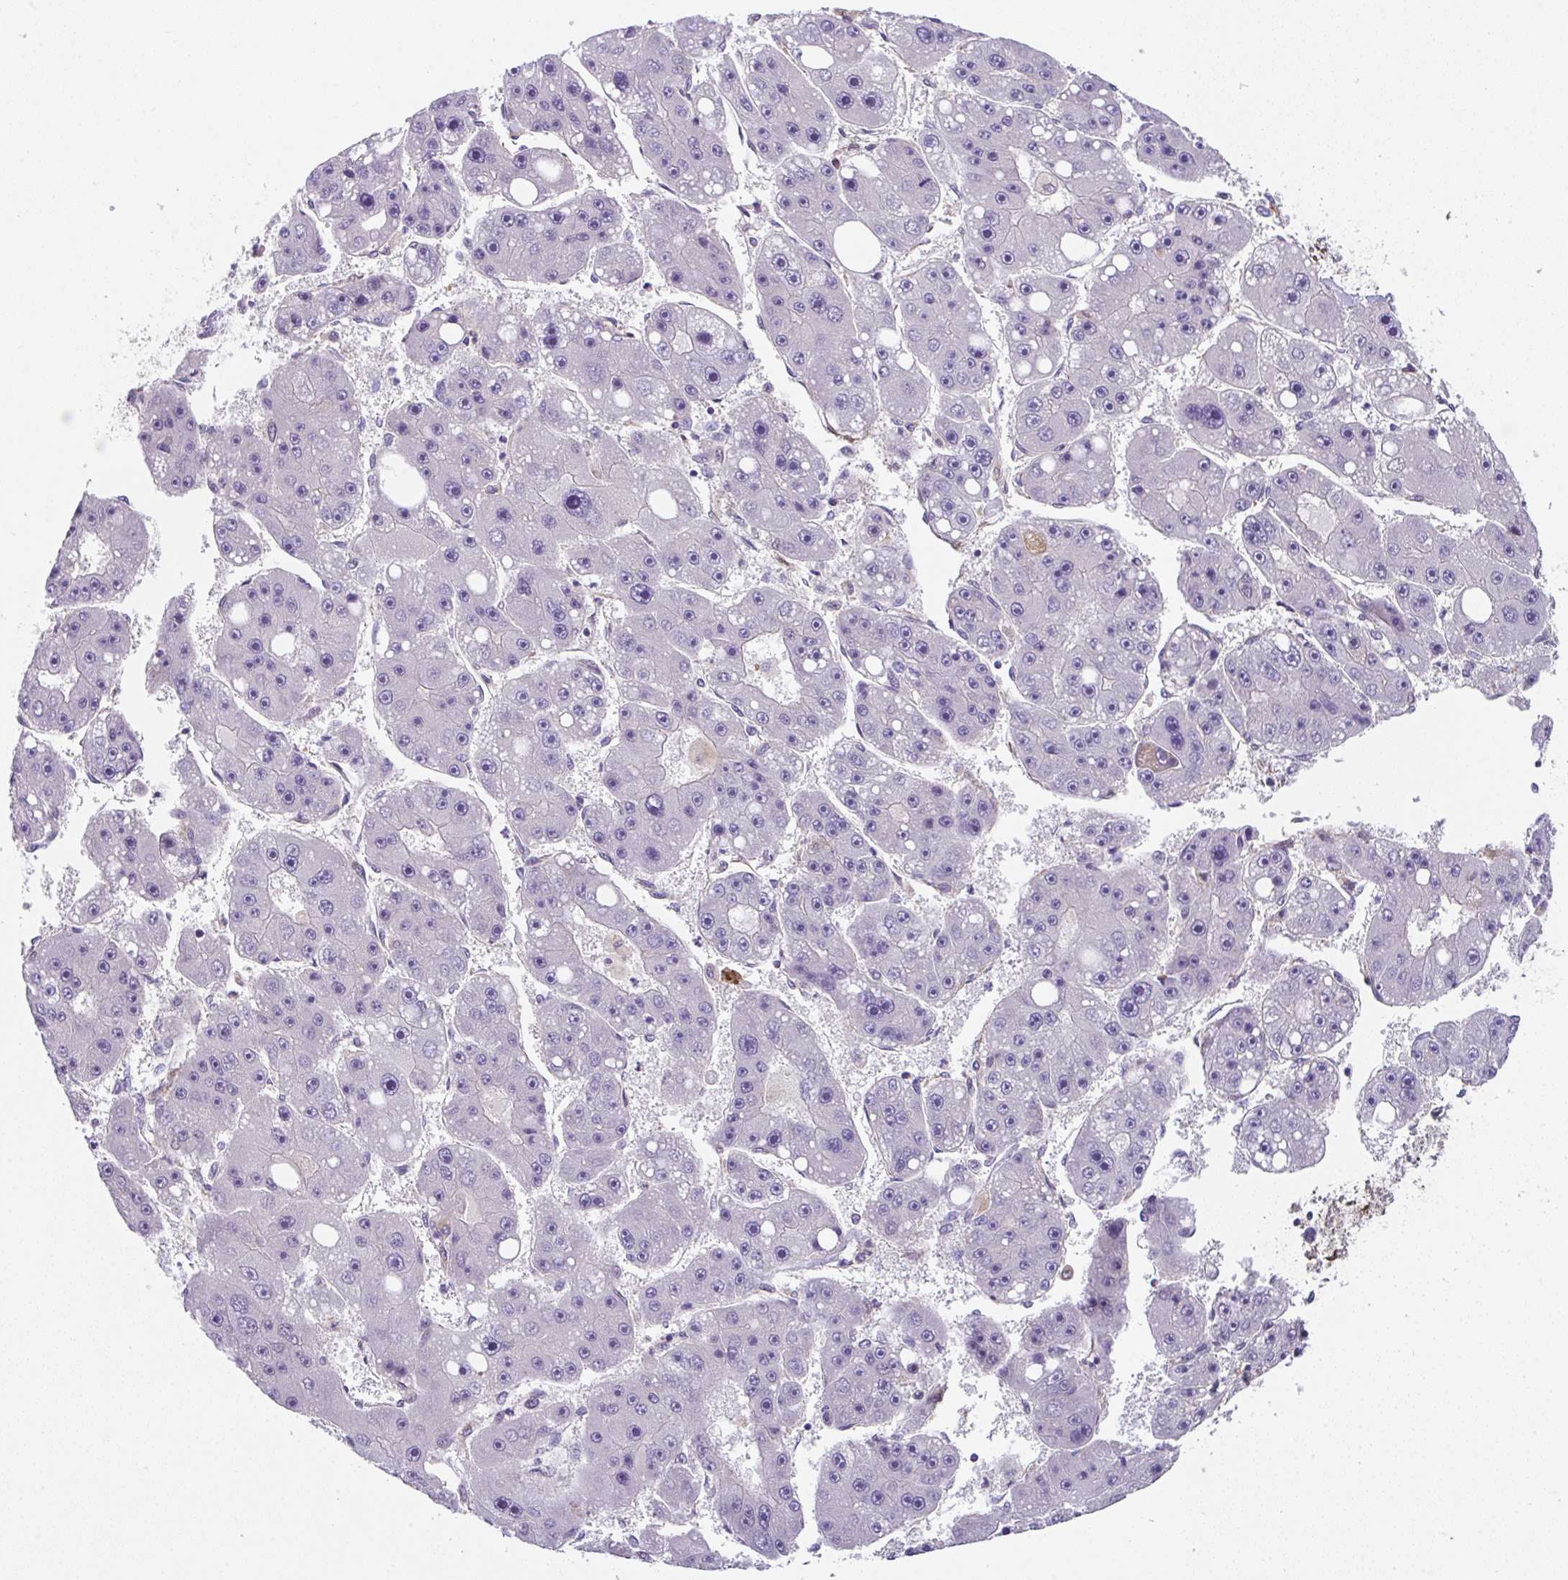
{"staining": {"intensity": "negative", "quantity": "none", "location": "none"}, "tissue": "liver cancer", "cell_type": "Tumor cells", "image_type": "cancer", "snomed": [{"axis": "morphology", "description": "Carcinoma, Hepatocellular, NOS"}, {"axis": "topography", "description": "Liver"}], "caption": "IHC of hepatocellular carcinoma (liver) reveals no positivity in tumor cells.", "gene": "ZNF696", "patient": {"sex": "female", "age": 61}}